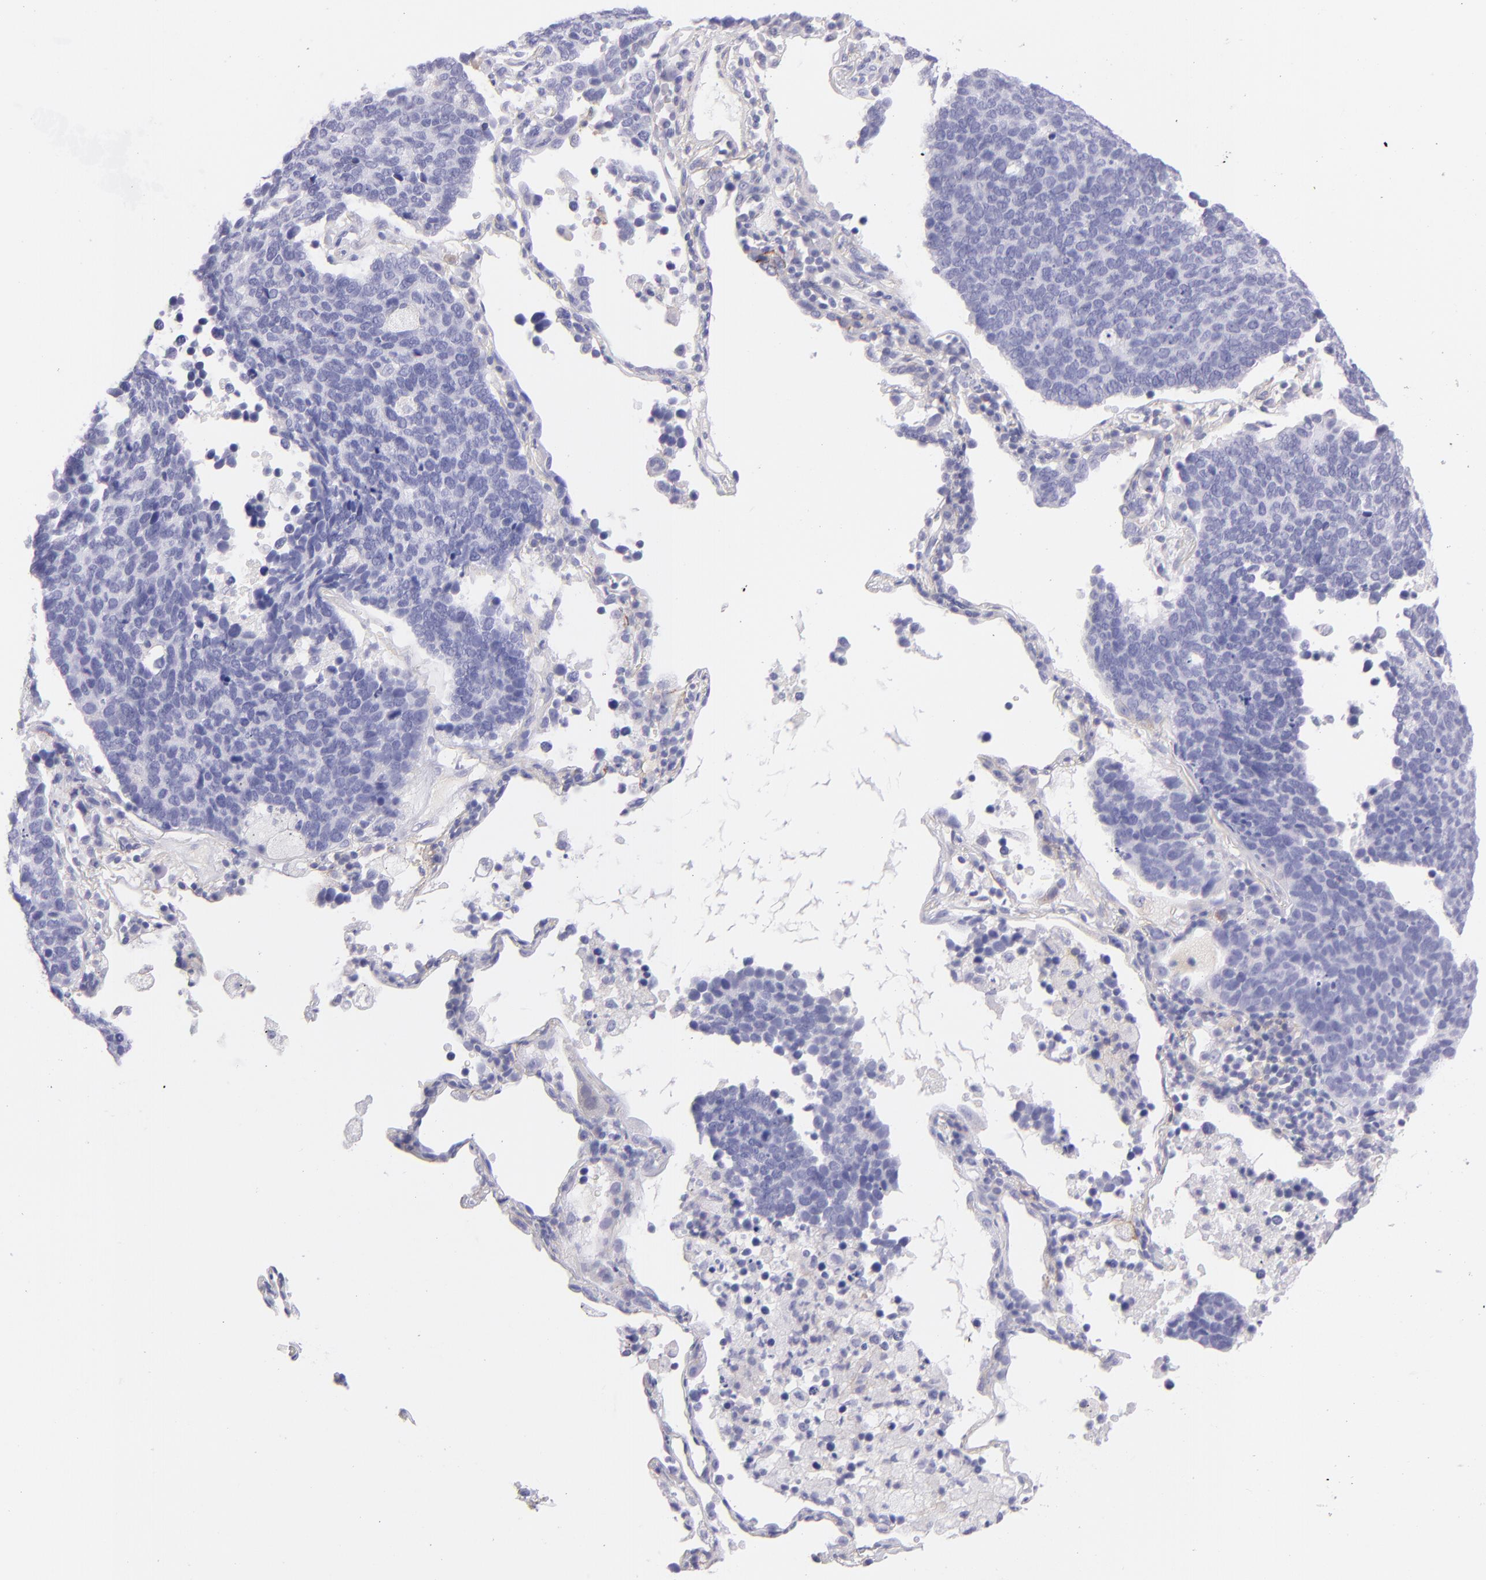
{"staining": {"intensity": "negative", "quantity": "none", "location": "none"}, "tissue": "lung cancer", "cell_type": "Tumor cells", "image_type": "cancer", "snomed": [{"axis": "morphology", "description": "Neoplasm, malignant, NOS"}, {"axis": "topography", "description": "Lung"}], "caption": "Protein analysis of lung cancer demonstrates no significant expression in tumor cells.", "gene": "CD81", "patient": {"sex": "female", "age": 75}}